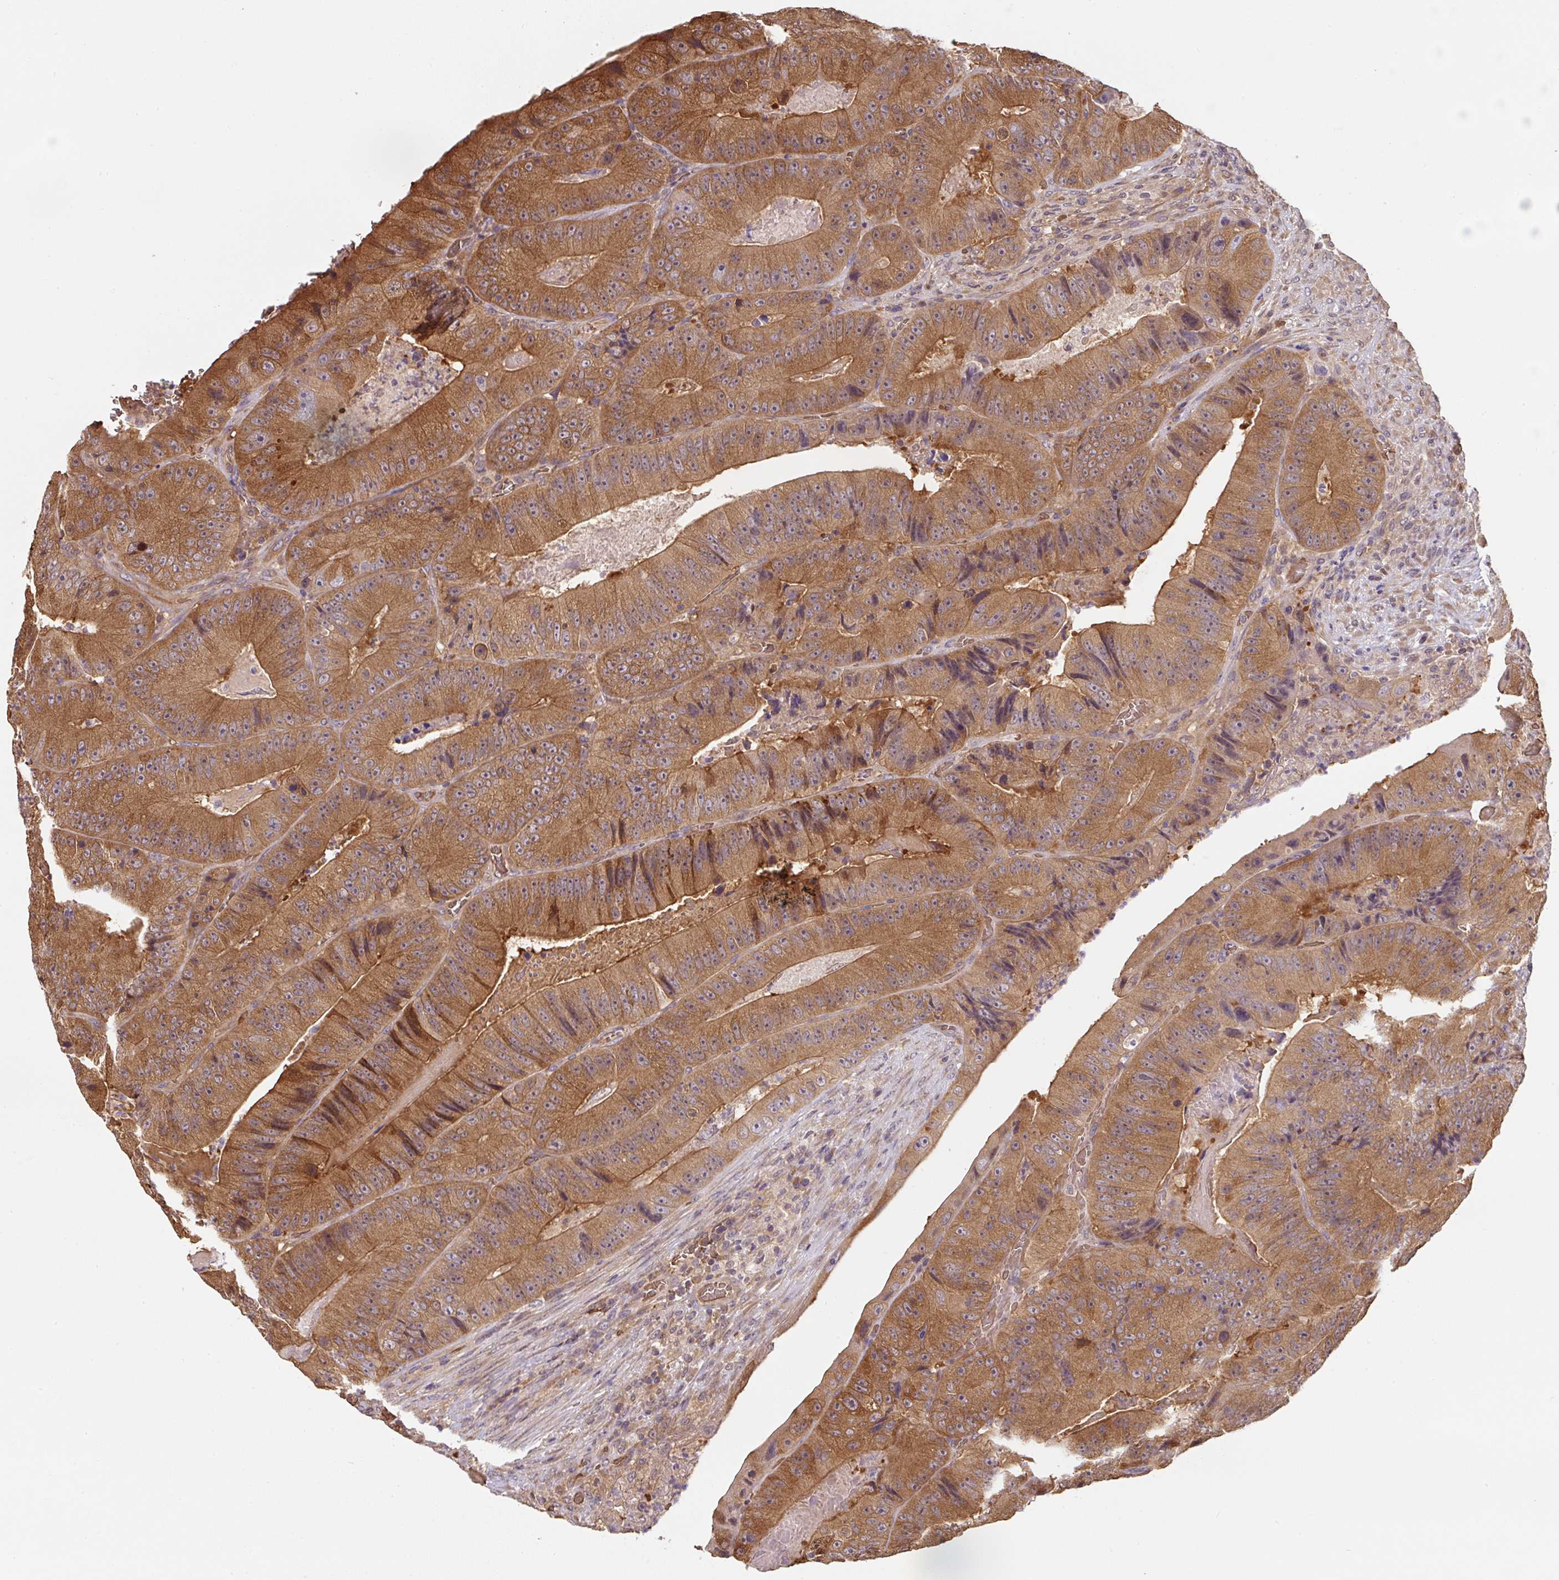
{"staining": {"intensity": "moderate", "quantity": ">75%", "location": "cytoplasmic/membranous"}, "tissue": "colorectal cancer", "cell_type": "Tumor cells", "image_type": "cancer", "snomed": [{"axis": "morphology", "description": "Adenocarcinoma, NOS"}, {"axis": "topography", "description": "Colon"}], "caption": "Human adenocarcinoma (colorectal) stained for a protein (brown) reveals moderate cytoplasmic/membranous positive staining in about >75% of tumor cells.", "gene": "ST13", "patient": {"sex": "female", "age": 86}}